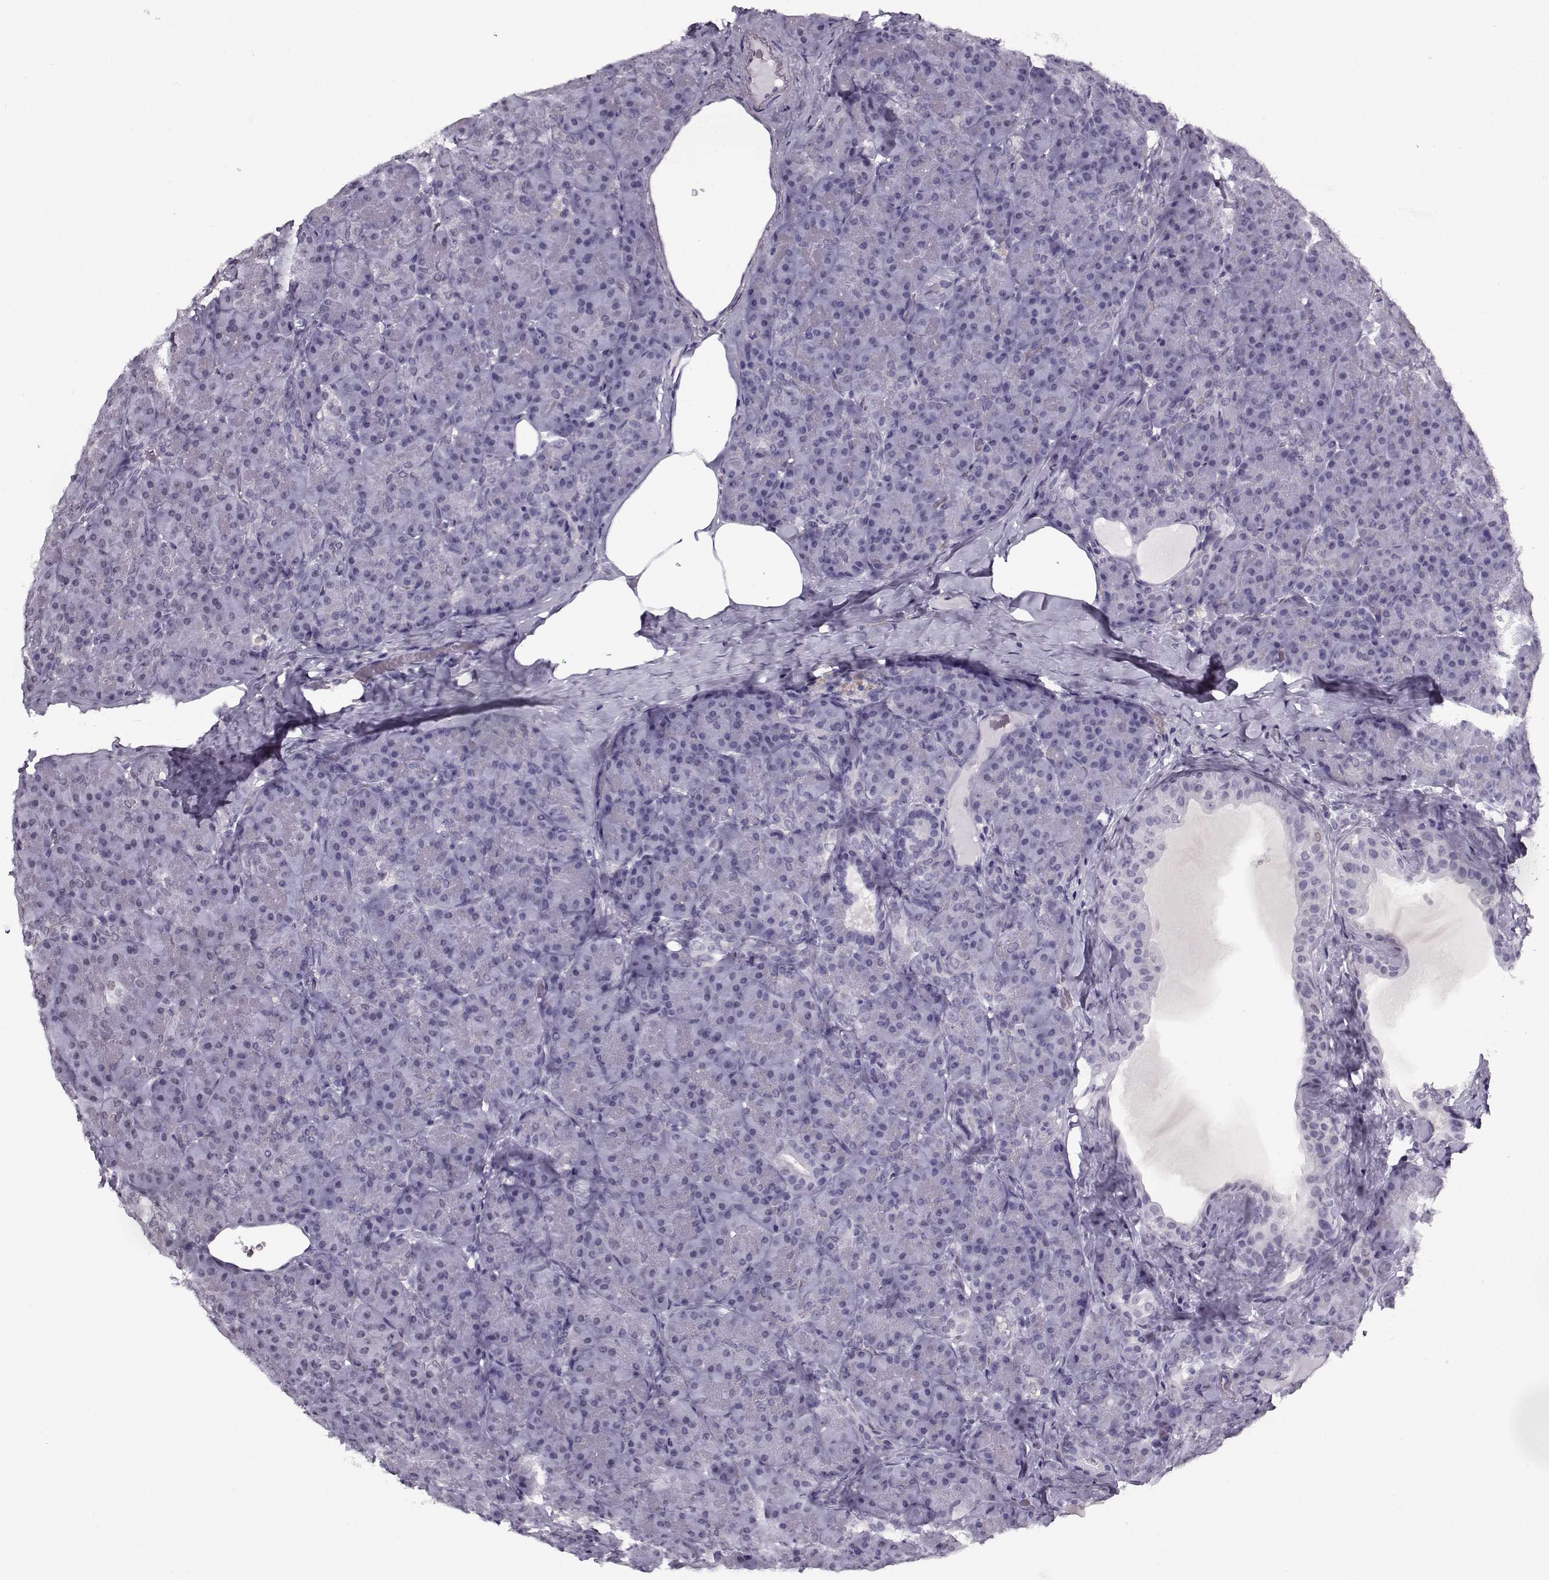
{"staining": {"intensity": "negative", "quantity": "none", "location": "none"}, "tissue": "pancreas", "cell_type": "Exocrine glandular cells", "image_type": "normal", "snomed": [{"axis": "morphology", "description": "Normal tissue, NOS"}, {"axis": "topography", "description": "Pancreas"}], "caption": "This is an immunohistochemistry (IHC) photomicrograph of benign human pancreas. There is no staining in exocrine glandular cells.", "gene": "PRMT8", "patient": {"sex": "male", "age": 57}}